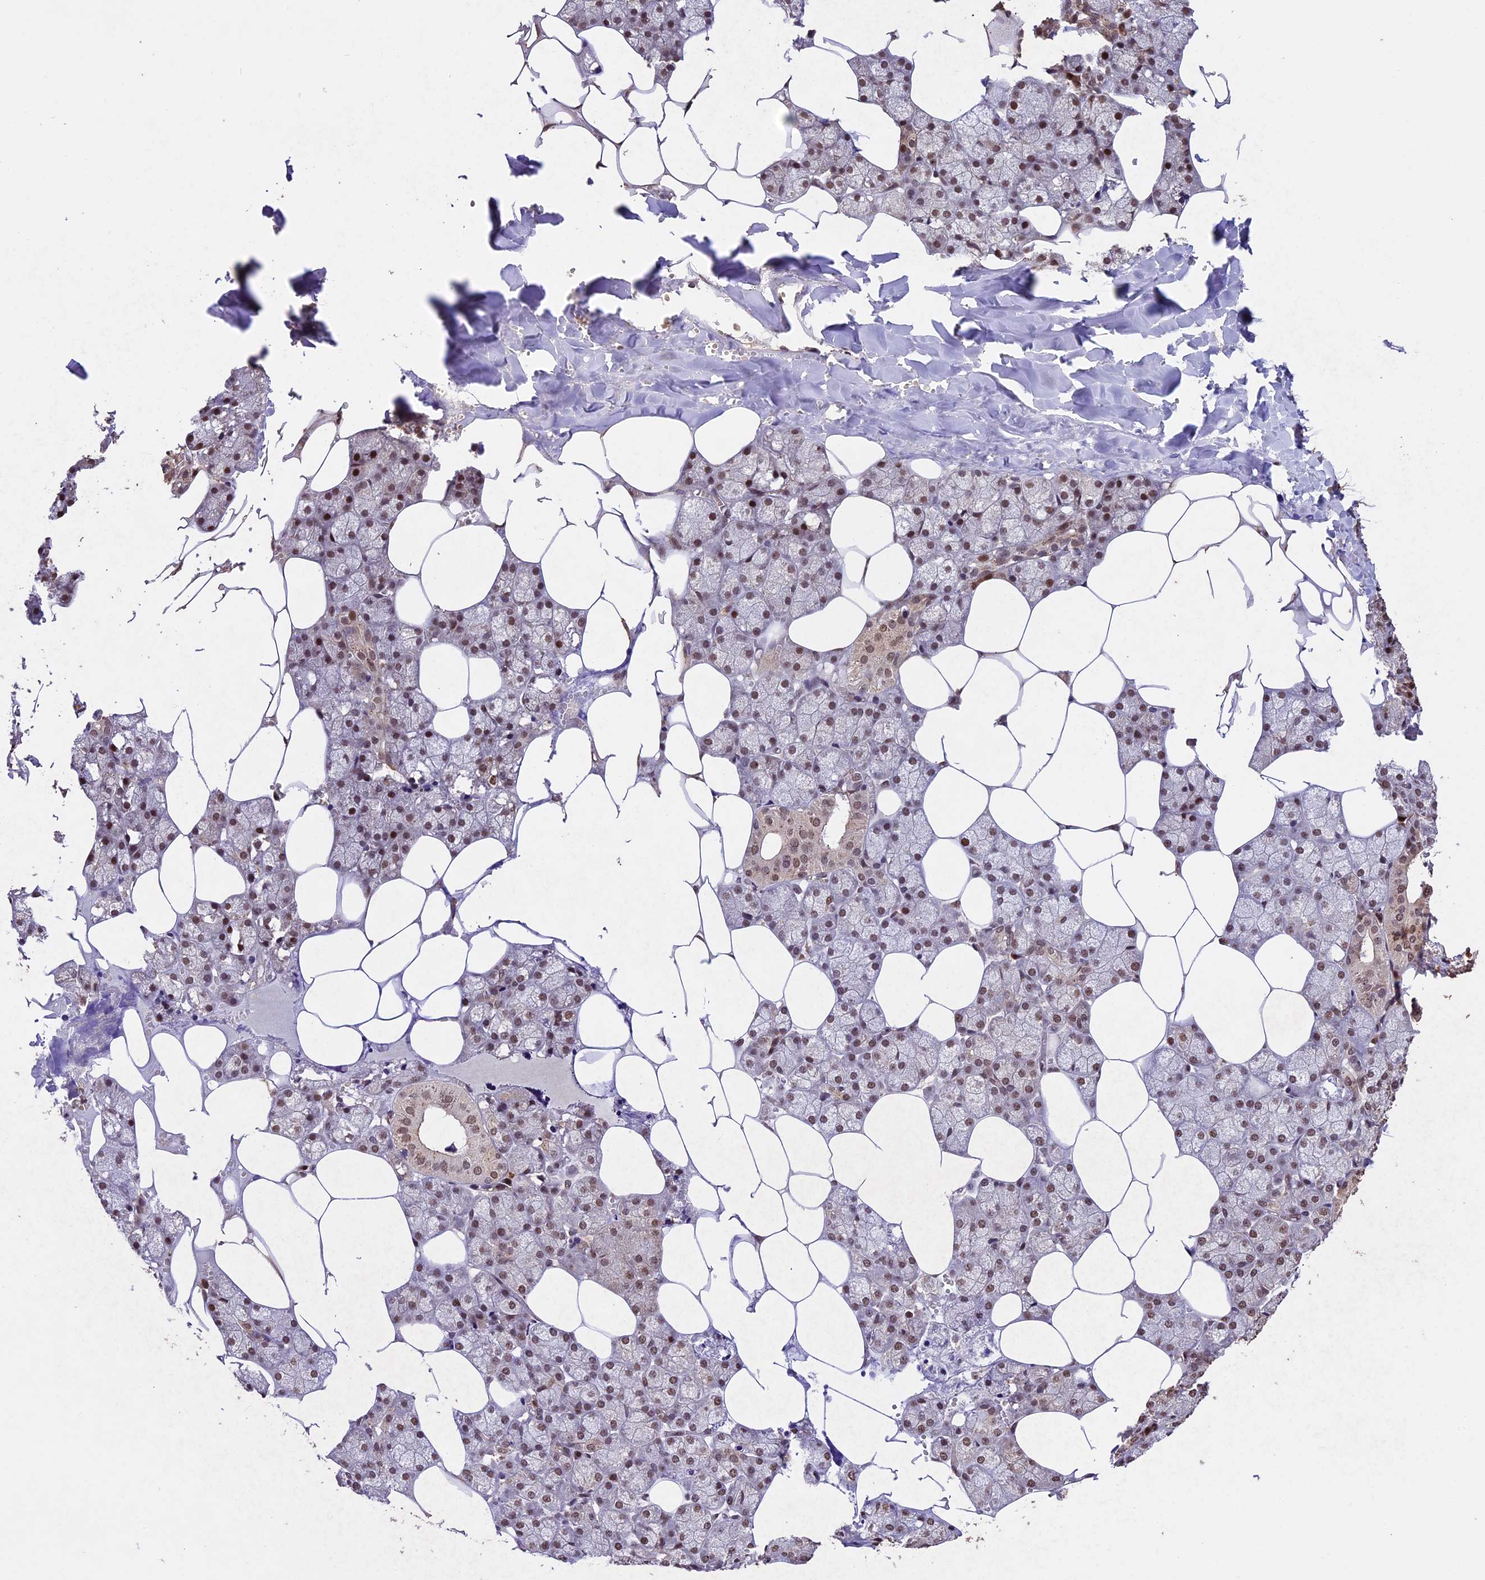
{"staining": {"intensity": "moderate", "quantity": "25%-75%", "location": "cytoplasmic/membranous,nuclear"}, "tissue": "salivary gland", "cell_type": "Glandular cells", "image_type": "normal", "snomed": [{"axis": "morphology", "description": "Normal tissue, NOS"}, {"axis": "topography", "description": "Salivary gland"}], "caption": "Immunohistochemistry staining of unremarkable salivary gland, which exhibits medium levels of moderate cytoplasmic/membranous,nuclear positivity in approximately 25%-75% of glandular cells indicating moderate cytoplasmic/membranous,nuclear protein positivity. The staining was performed using DAB (3,3'-diaminobenzidine) (brown) for protein detection and nuclei were counterstained in hematoxylin (blue).", "gene": "CDKN2AIP", "patient": {"sex": "male", "age": 62}}